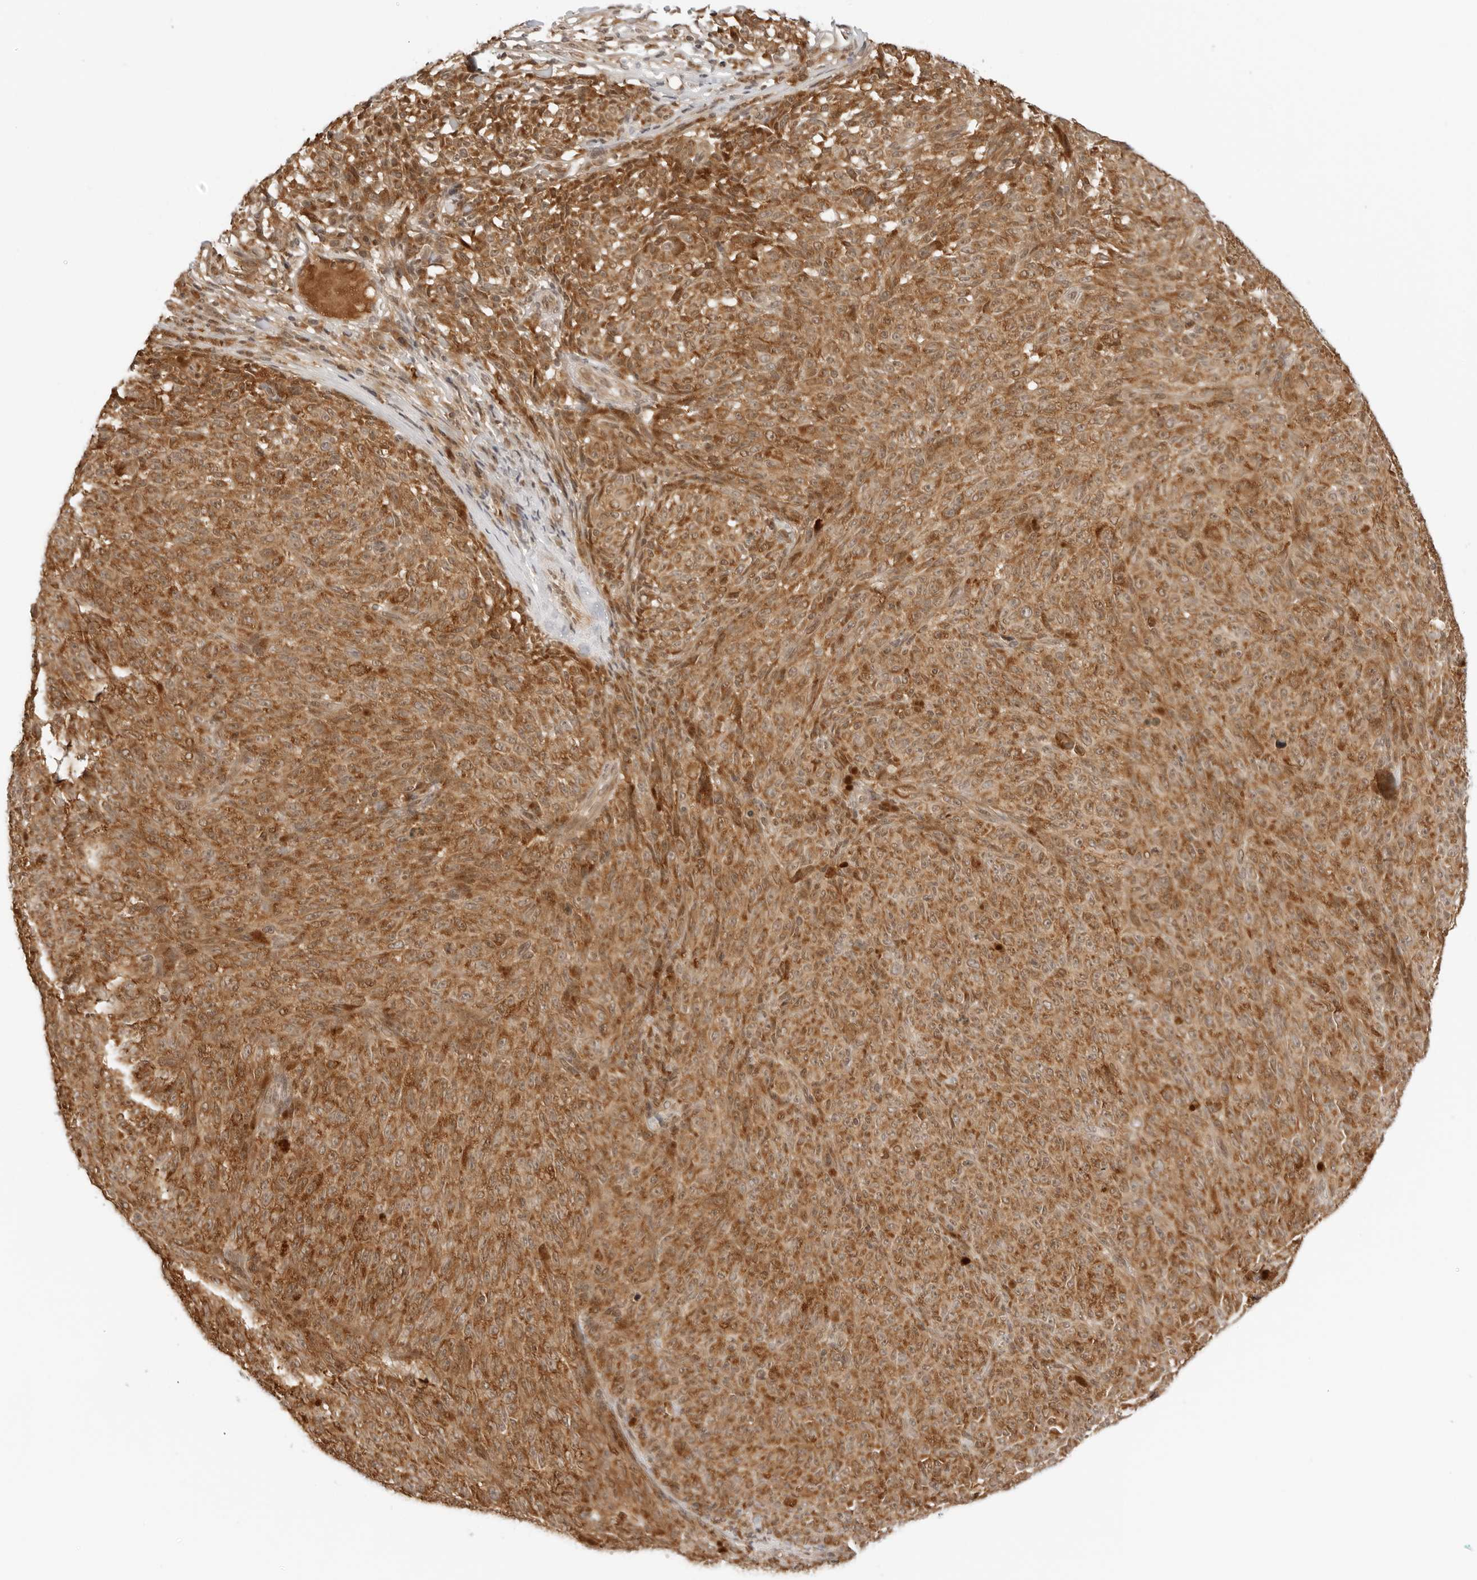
{"staining": {"intensity": "moderate", "quantity": ">75%", "location": "cytoplasmic/membranous,nuclear"}, "tissue": "melanoma", "cell_type": "Tumor cells", "image_type": "cancer", "snomed": [{"axis": "morphology", "description": "Malignant melanoma, NOS"}, {"axis": "topography", "description": "Skin"}], "caption": "This is an image of immunohistochemistry staining of melanoma, which shows moderate staining in the cytoplasmic/membranous and nuclear of tumor cells.", "gene": "RC3H1", "patient": {"sex": "female", "age": 82}}